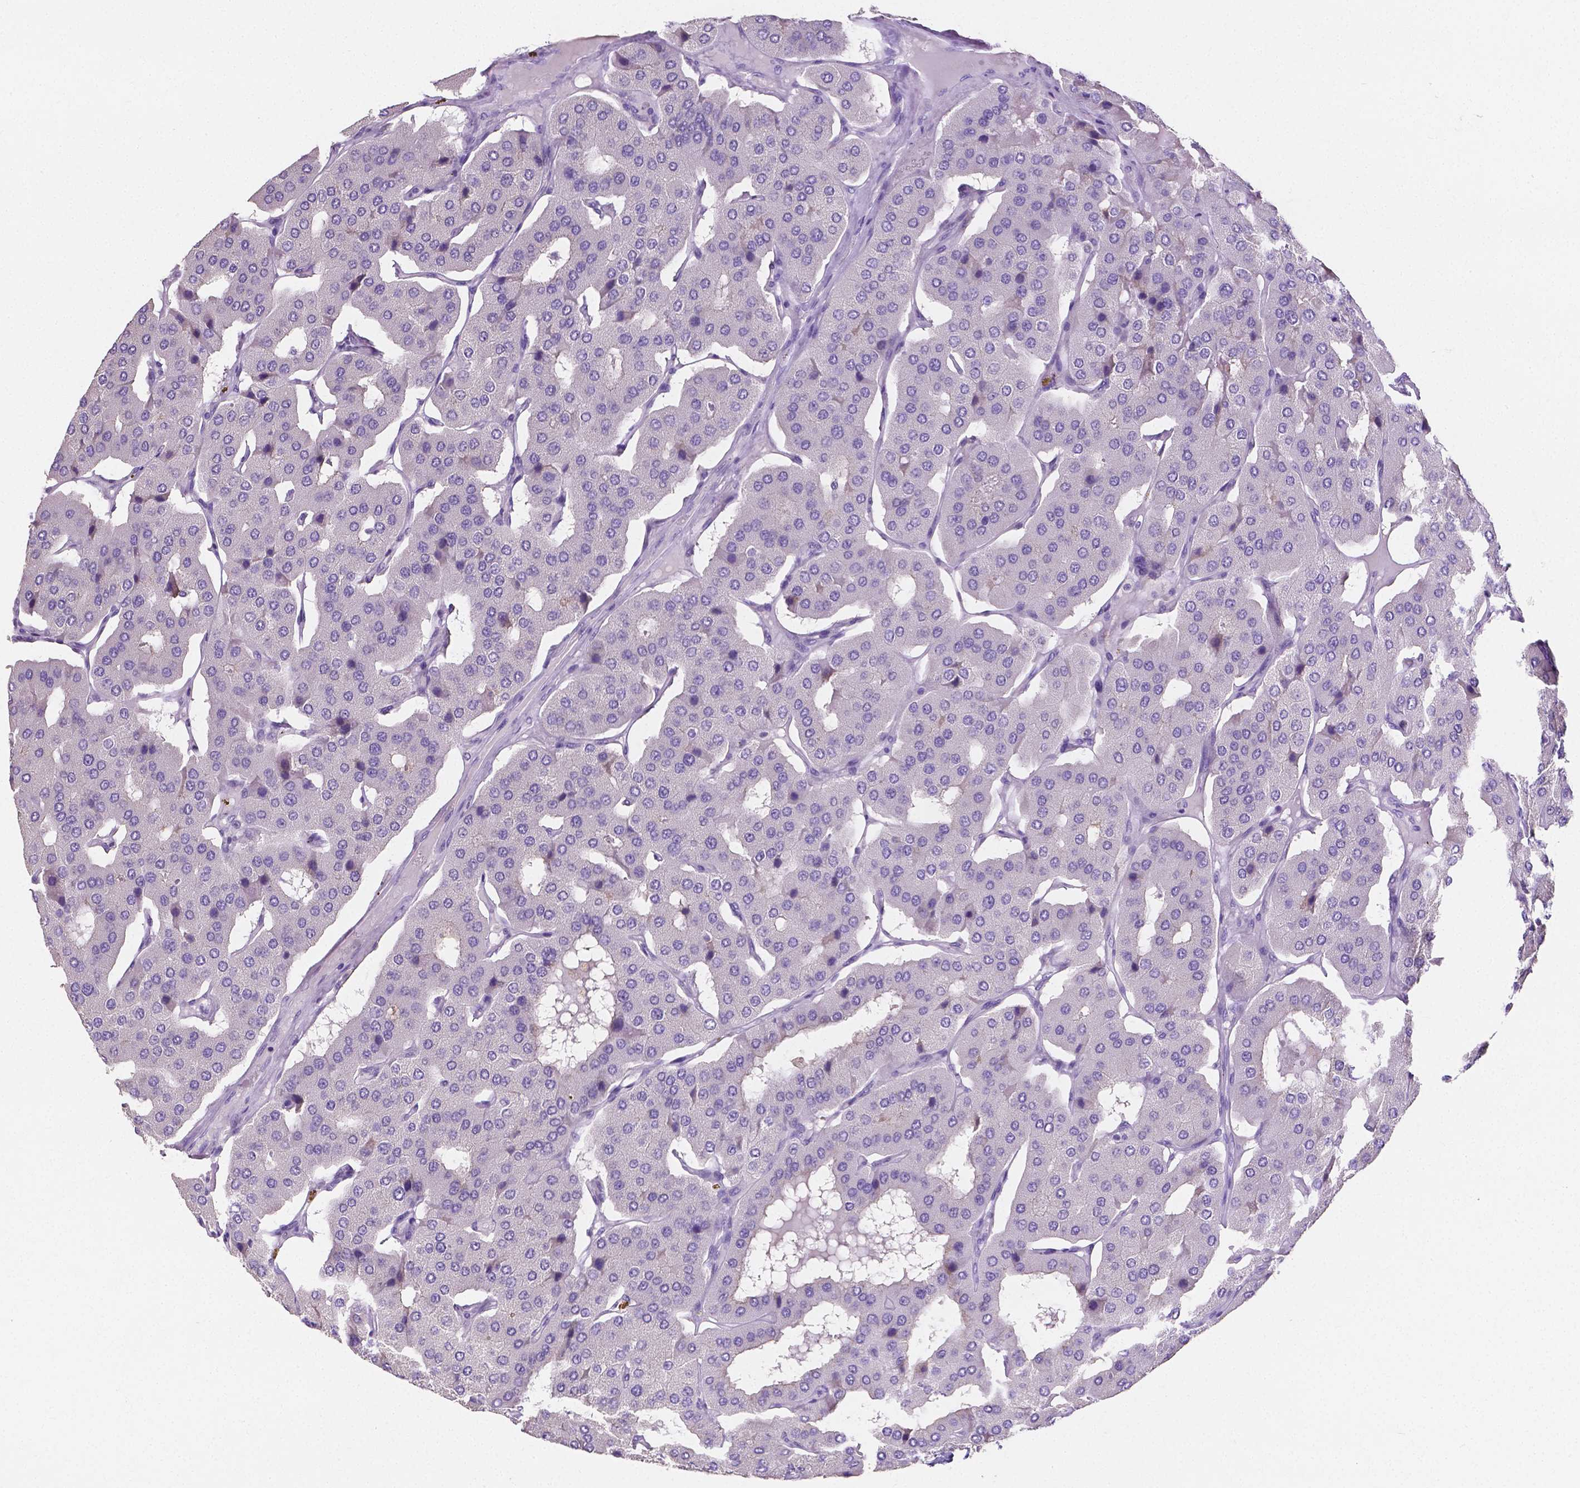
{"staining": {"intensity": "negative", "quantity": "none", "location": "none"}, "tissue": "parathyroid gland", "cell_type": "Glandular cells", "image_type": "normal", "snomed": [{"axis": "morphology", "description": "Normal tissue, NOS"}, {"axis": "morphology", "description": "Adenoma, NOS"}, {"axis": "topography", "description": "Parathyroid gland"}], "caption": "This histopathology image is of normal parathyroid gland stained with immunohistochemistry to label a protein in brown with the nuclei are counter-stained blue. There is no positivity in glandular cells. Brightfield microscopy of immunohistochemistry stained with DAB (brown) and hematoxylin (blue), captured at high magnification.", "gene": "SLC22A2", "patient": {"sex": "female", "age": 86}}